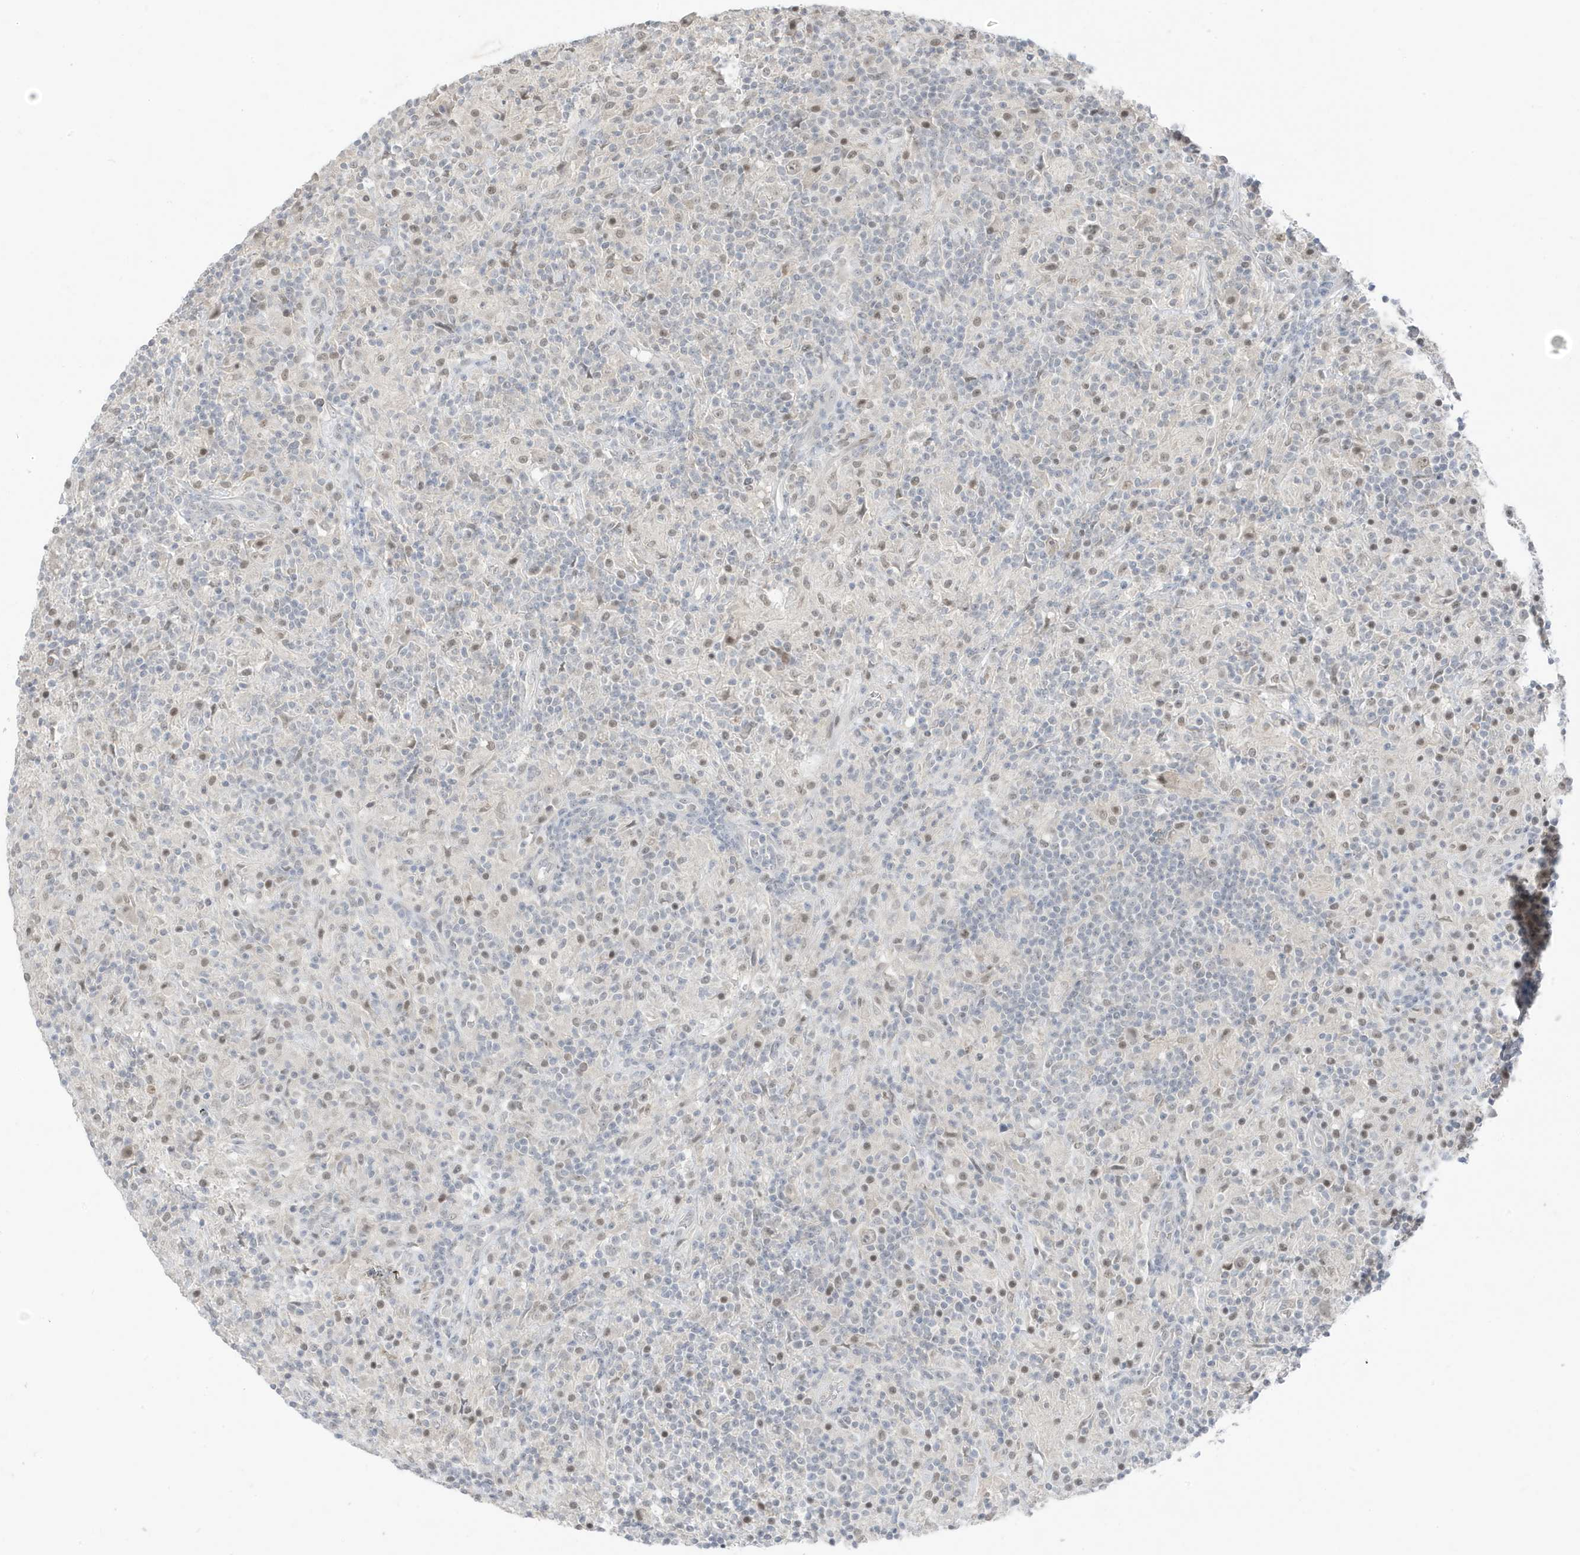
{"staining": {"intensity": "negative", "quantity": "none", "location": "none"}, "tissue": "lymphoma", "cell_type": "Tumor cells", "image_type": "cancer", "snomed": [{"axis": "morphology", "description": "Hodgkin's disease, NOS"}, {"axis": "topography", "description": "Lymph node"}], "caption": "Lymphoma stained for a protein using immunohistochemistry (IHC) demonstrates no expression tumor cells.", "gene": "MSL3", "patient": {"sex": "male", "age": 70}}